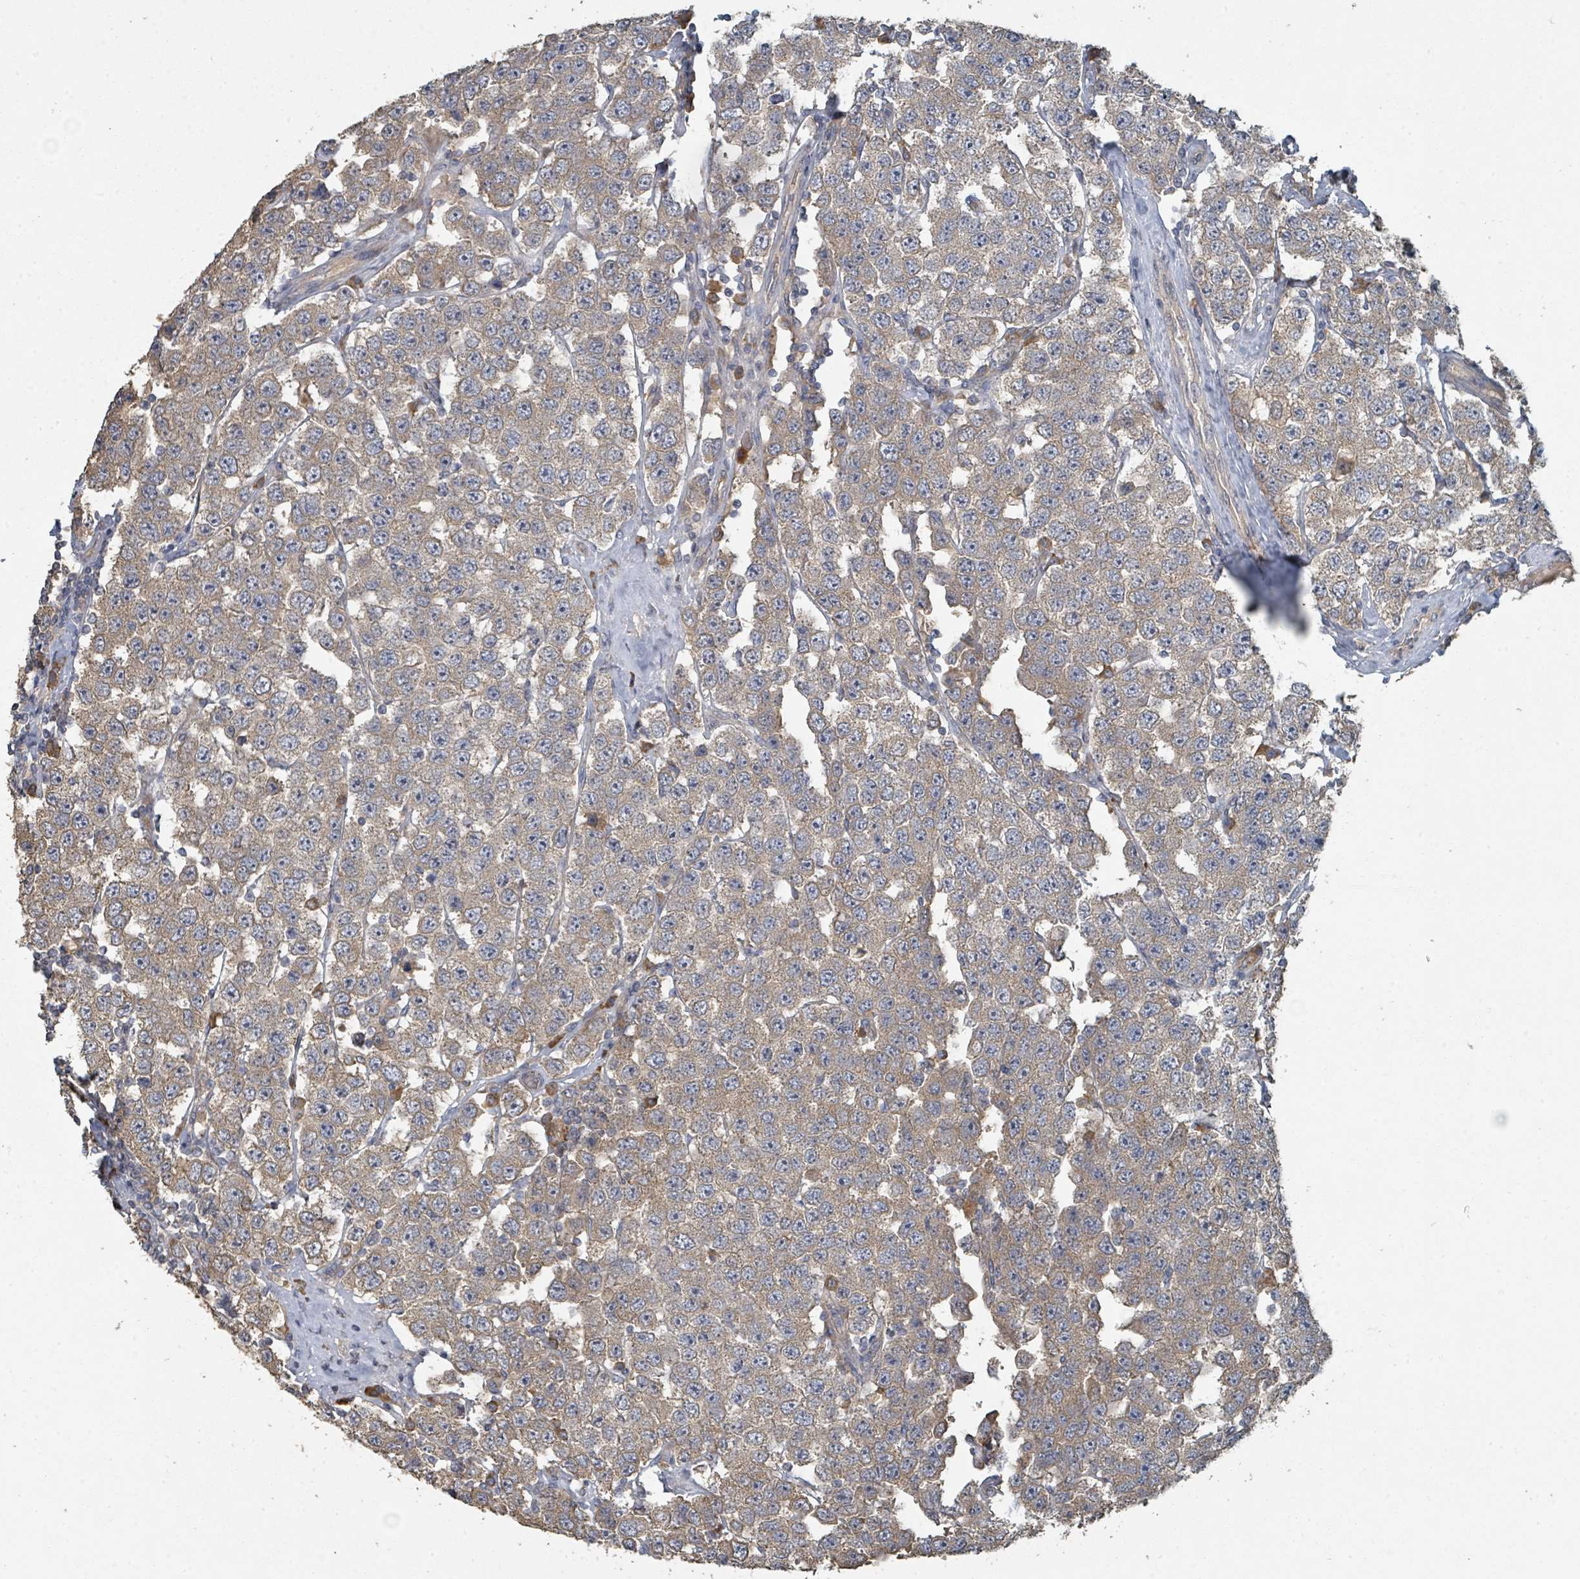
{"staining": {"intensity": "weak", "quantity": "25%-75%", "location": "cytoplasmic/membranous"}, "tissue": "testis cancer", "cell_type": "Tumor cells", "image_type": "cancer", "snomed": [{"axis": "morphology", "description": "Seminoma, NOS"}, {"axis": "topography", "description": "Testis"}], "caption": "This histopathology image shows testis cancer stained with immunohistochemistry to label a protein in brown. The cytoplasmic/membranous of tumor cells show weak positivity for the protein. Nuclei are counter-stained blue.", "gene": "WDFY1", "patient": {"sex": "male", "age": 28}}